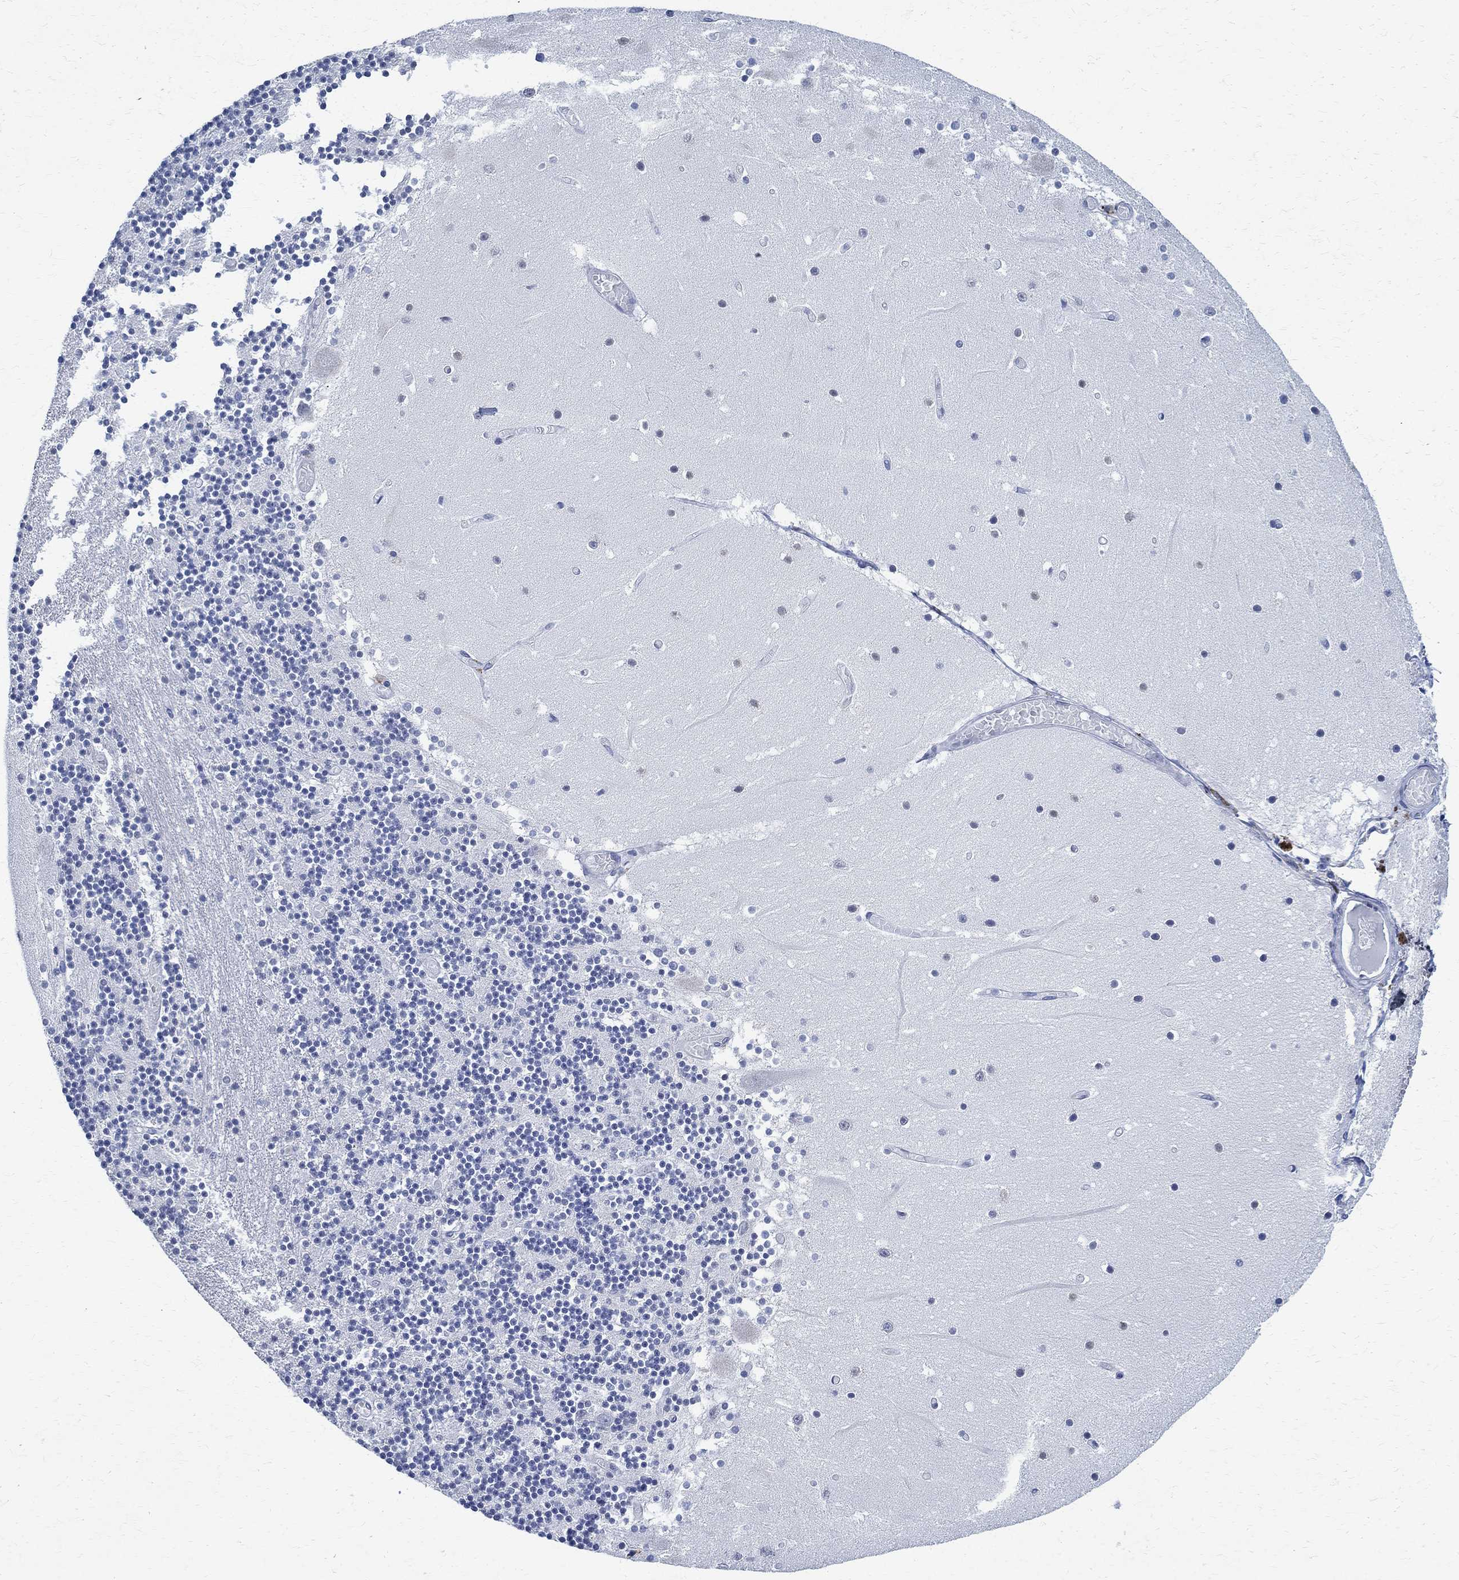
{"staining": {"intensity": "negative", "quantity": "none", "location": "none"}, "tissue": "cerebellum", "cell_type": "Cells in granular layer", "image_type": "normal", "snomed": [{"axis": "morphology", "description": "Normal tissue, NOS"}, {"axis": "topography", "description": "Cerebellum"}], "caption": "This is an immunohistochemistry histopathology image of benign human cerebellum. There is no staining in cells in granular layer.", "gene": "TMEM221", "patient": {"sex": "female", "age": 28}}